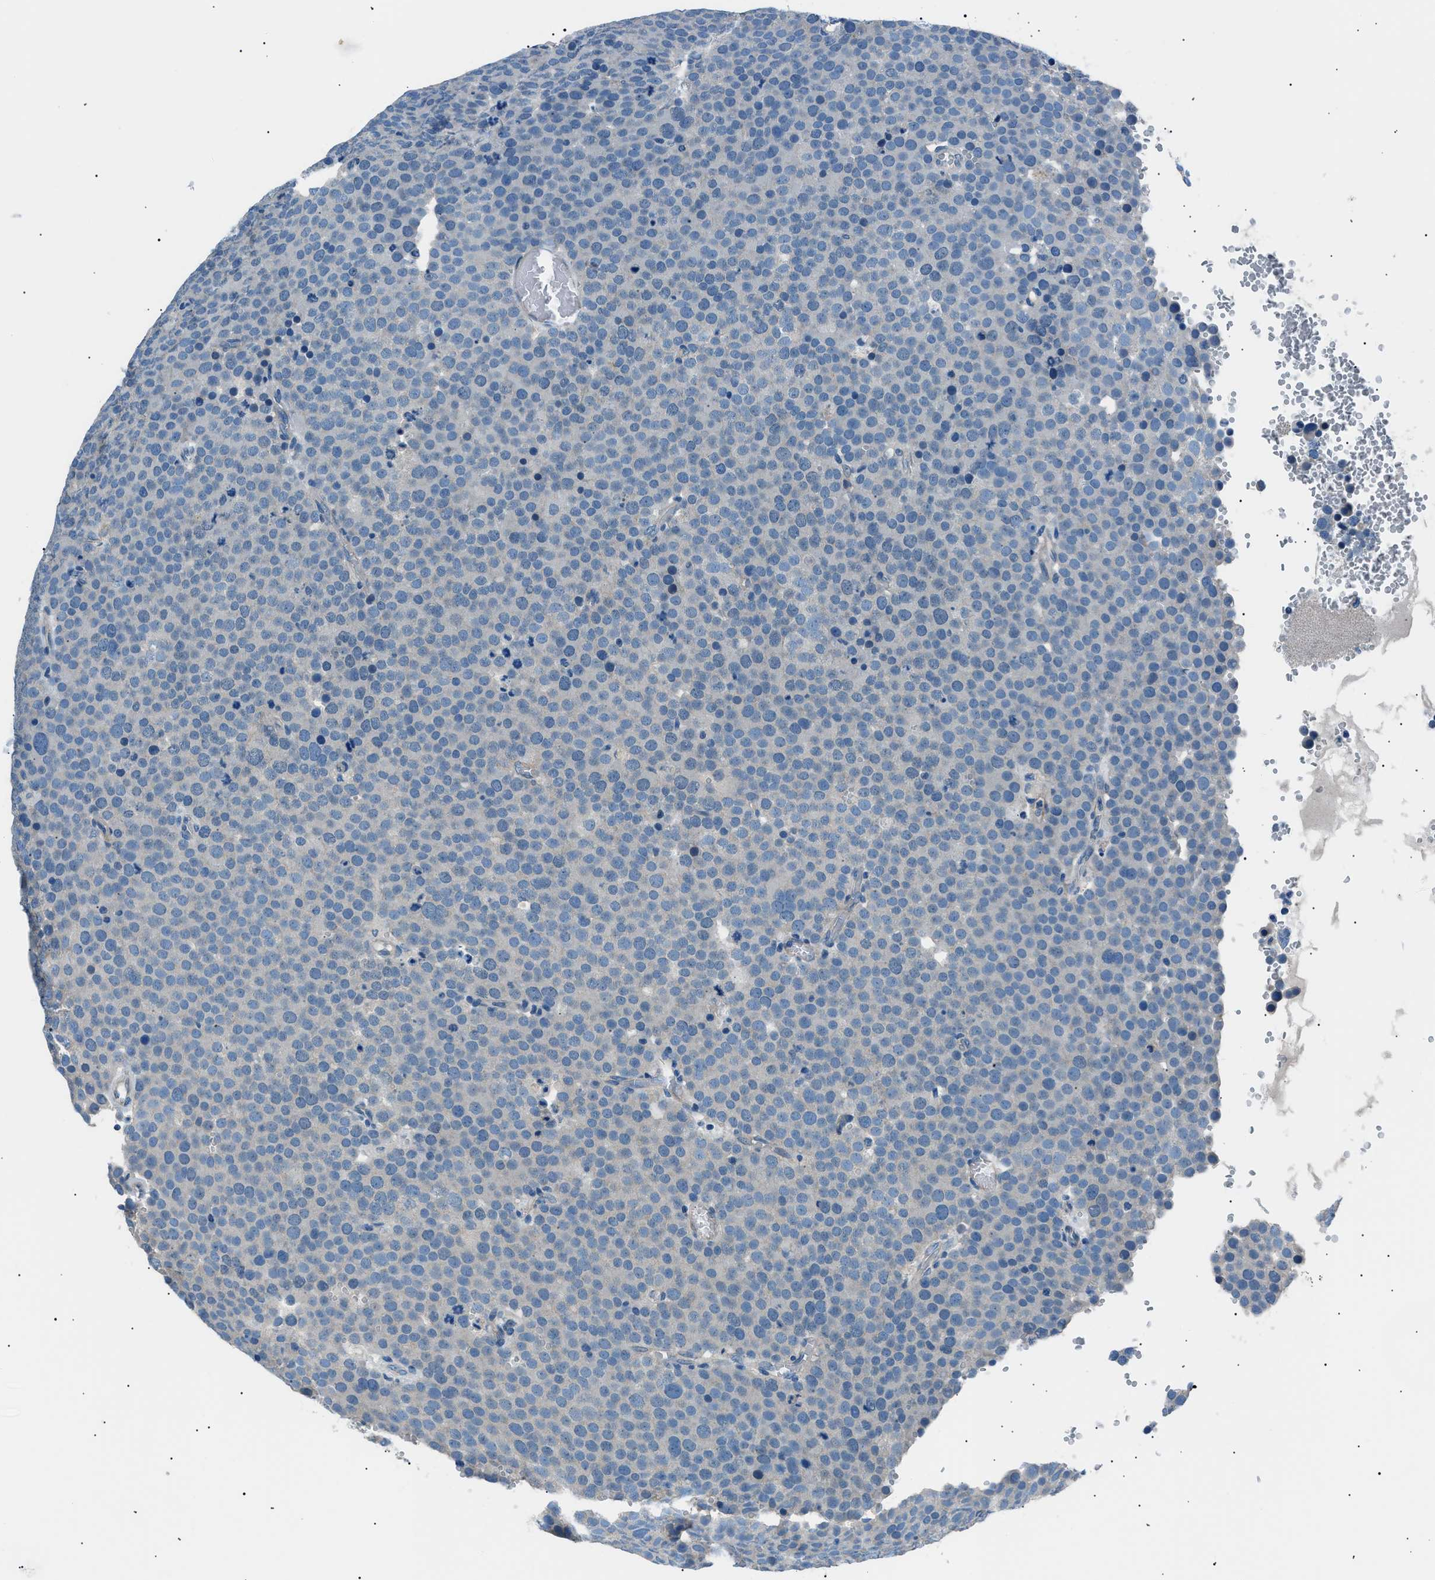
{"staining": {"intensity": "negative", "quantity": "none", "location": "none"}, "tissue": "testis cancer", "cell_type": "Tumor cells", "image_type": "cancer", "snomed": [{"axis": "morphology", "description": "Normal tissue, NOS"}, {"axis": "morphology", "description": "Seminoma, NOS"}, {"axis": "topography", "description": "Testis"}], "caption": "Tumor cells show no significant positivity in testis cancer (seminoma). (Stains: DAB (3,3'-diaminobenzidine) immunohistochemistry with hematoxylin counter stain, Microscopy: brightfield microscopy at high magnification).", "gene": "LRRC37B", "patient": {"sex": "male", "age": 71}}